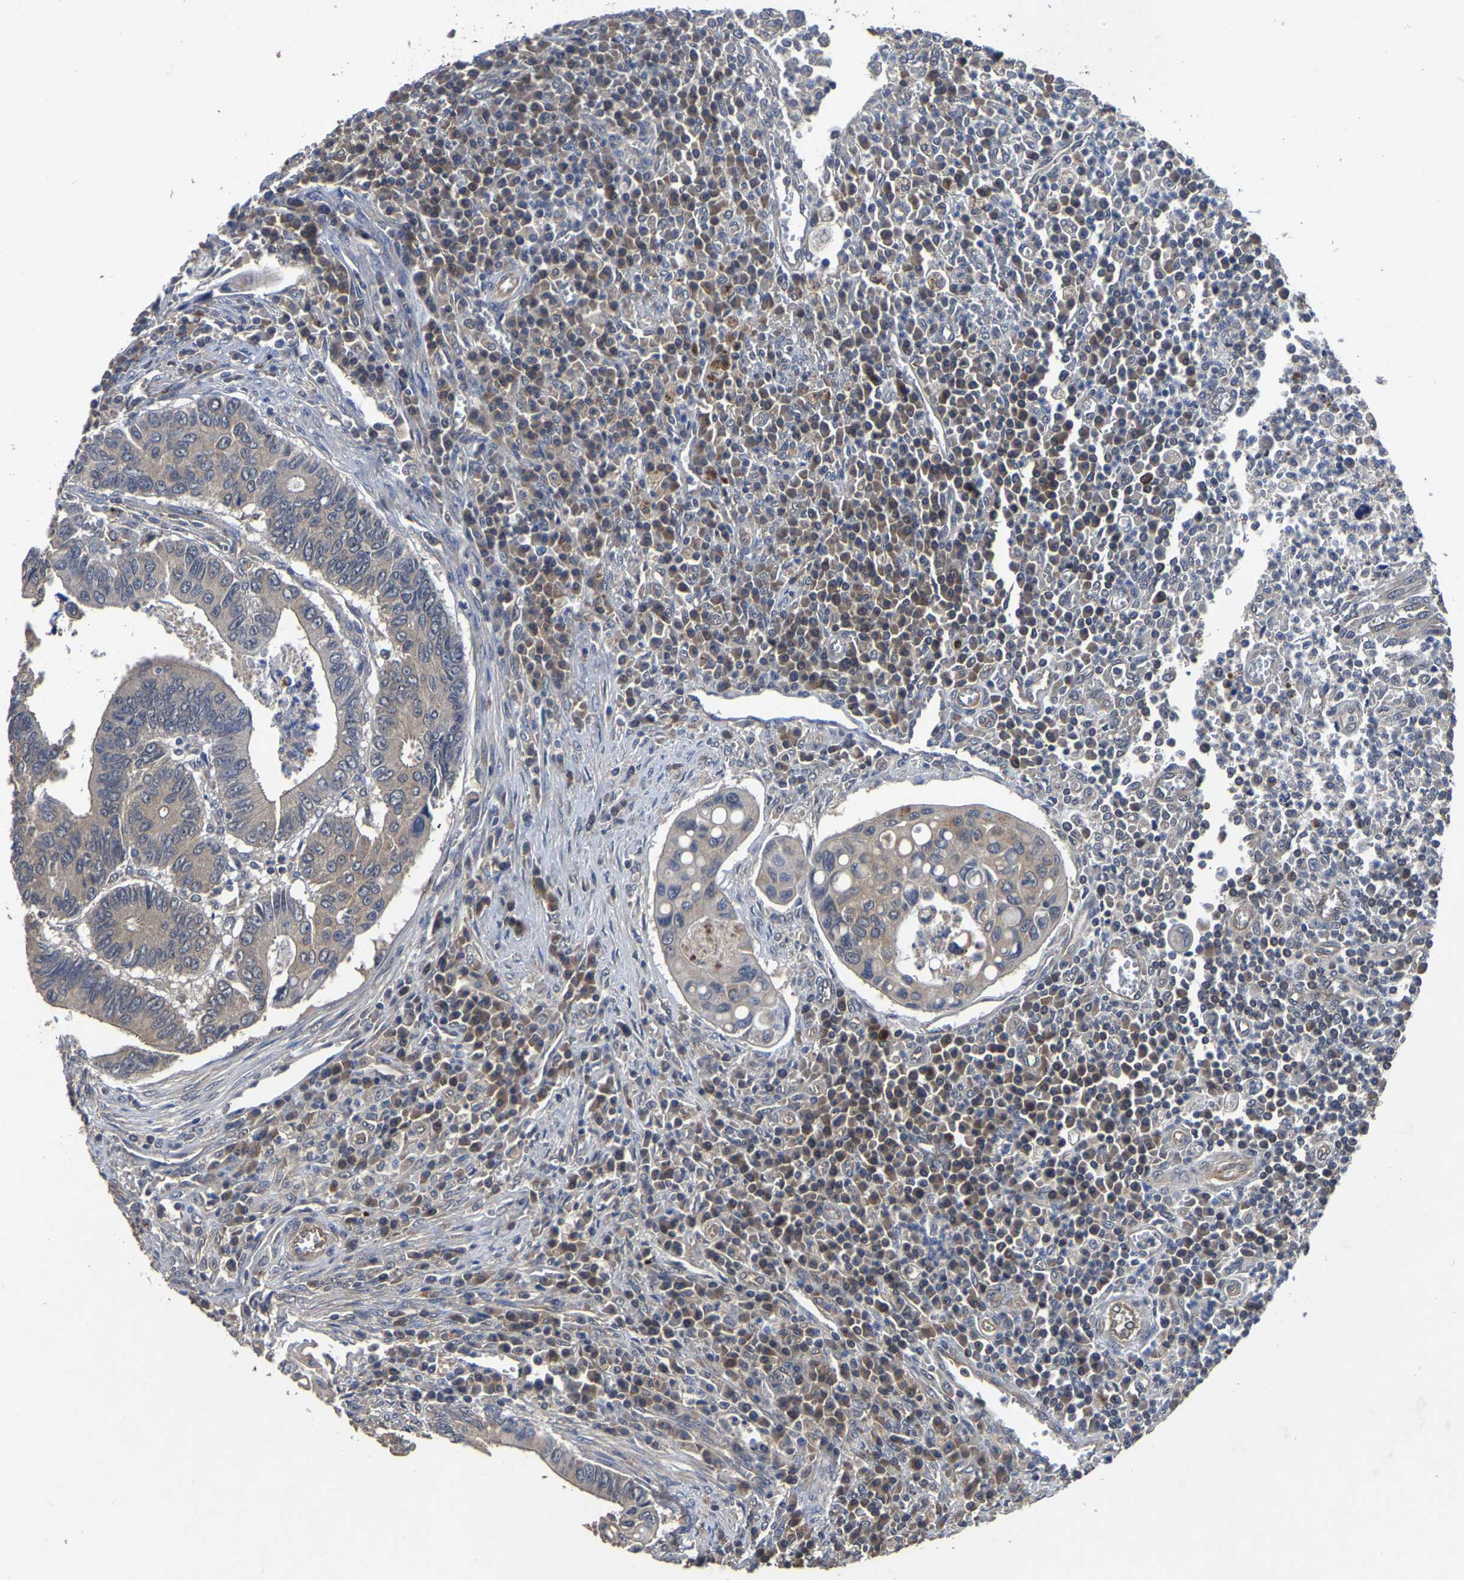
{"staining": {"intensity": "weak", "quantity": "25%-75%", "location": "cytoplasmic/membranous"}, "tissue": "colorectal cancer", "cell_type": "Tumor cells", "image_type": "cancer", "snomed": [{"axis": "morphology", "description": "Inflammation, NOS"}, {"axis": "morphology", "description": "Adenocarcinoma, NOS"}, {"axis": "topography", "description": "Colon"}], "caption": "Protein expression analysis of colorectal cancer reveals weak cytoplasmic/membranous positivity in about 25%-75% of tumor cells.", "gene": "CRYZL1", "patient": {"sex": "male", "age": 72}}